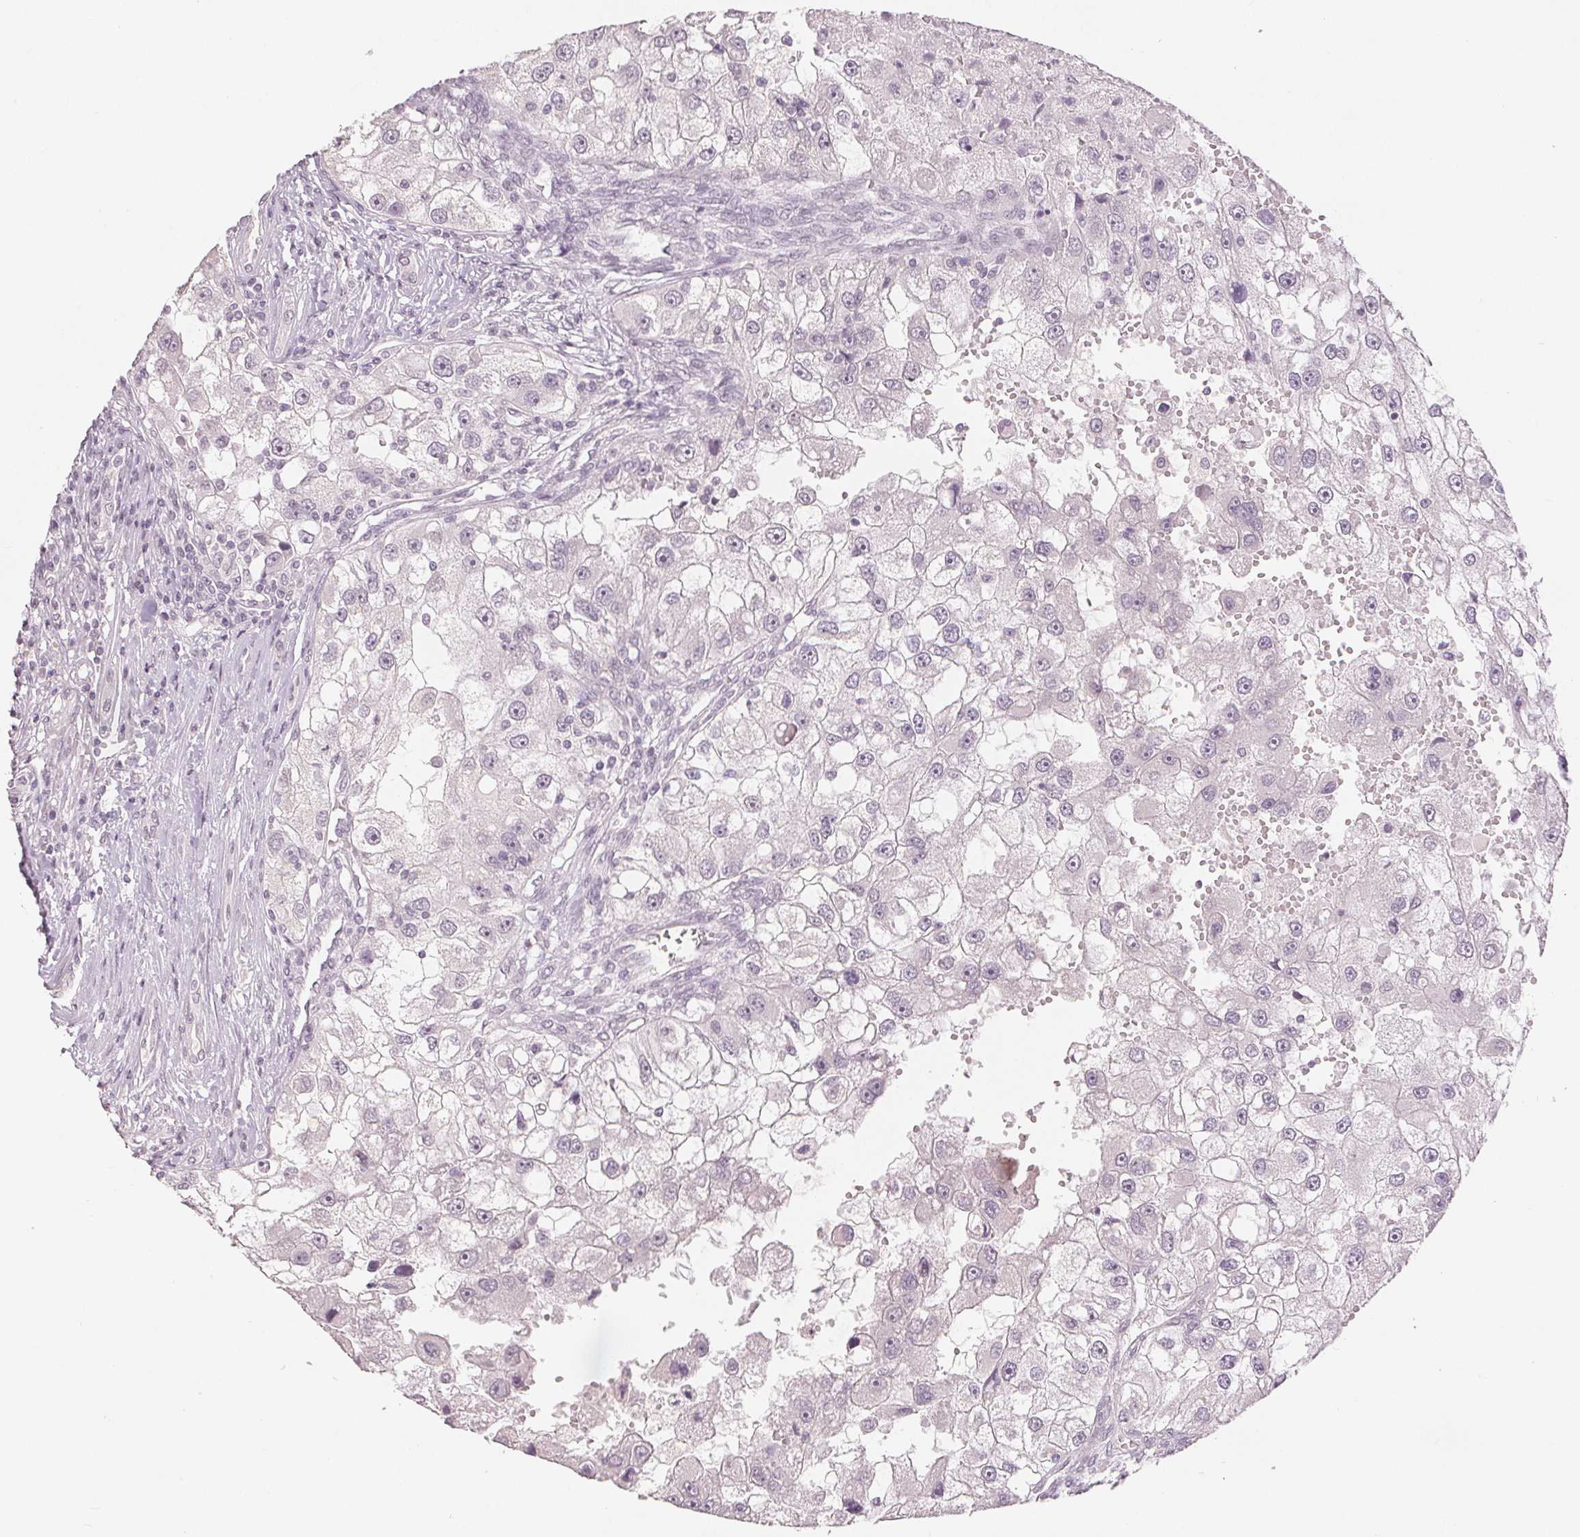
{"staining": {"intensity": "negative", "quantity": "none", "location": "none"}, "tissue": "renal cancer", "cell_type": "Tumor cells", "image_type": "cancer", "snomed": [{"axis": "morphology", "description": "Adenocarcinoma, NOS"}, {"axis": "topography", "description": "Kidney"}], "caption": "Adenocarcinoma (renal) stained for a protein using immunohistochemistry (IHC) reveals no staining tumor cells.", "gene": "SLC27A5", "patient": {"sex": "male", "age": 63}}